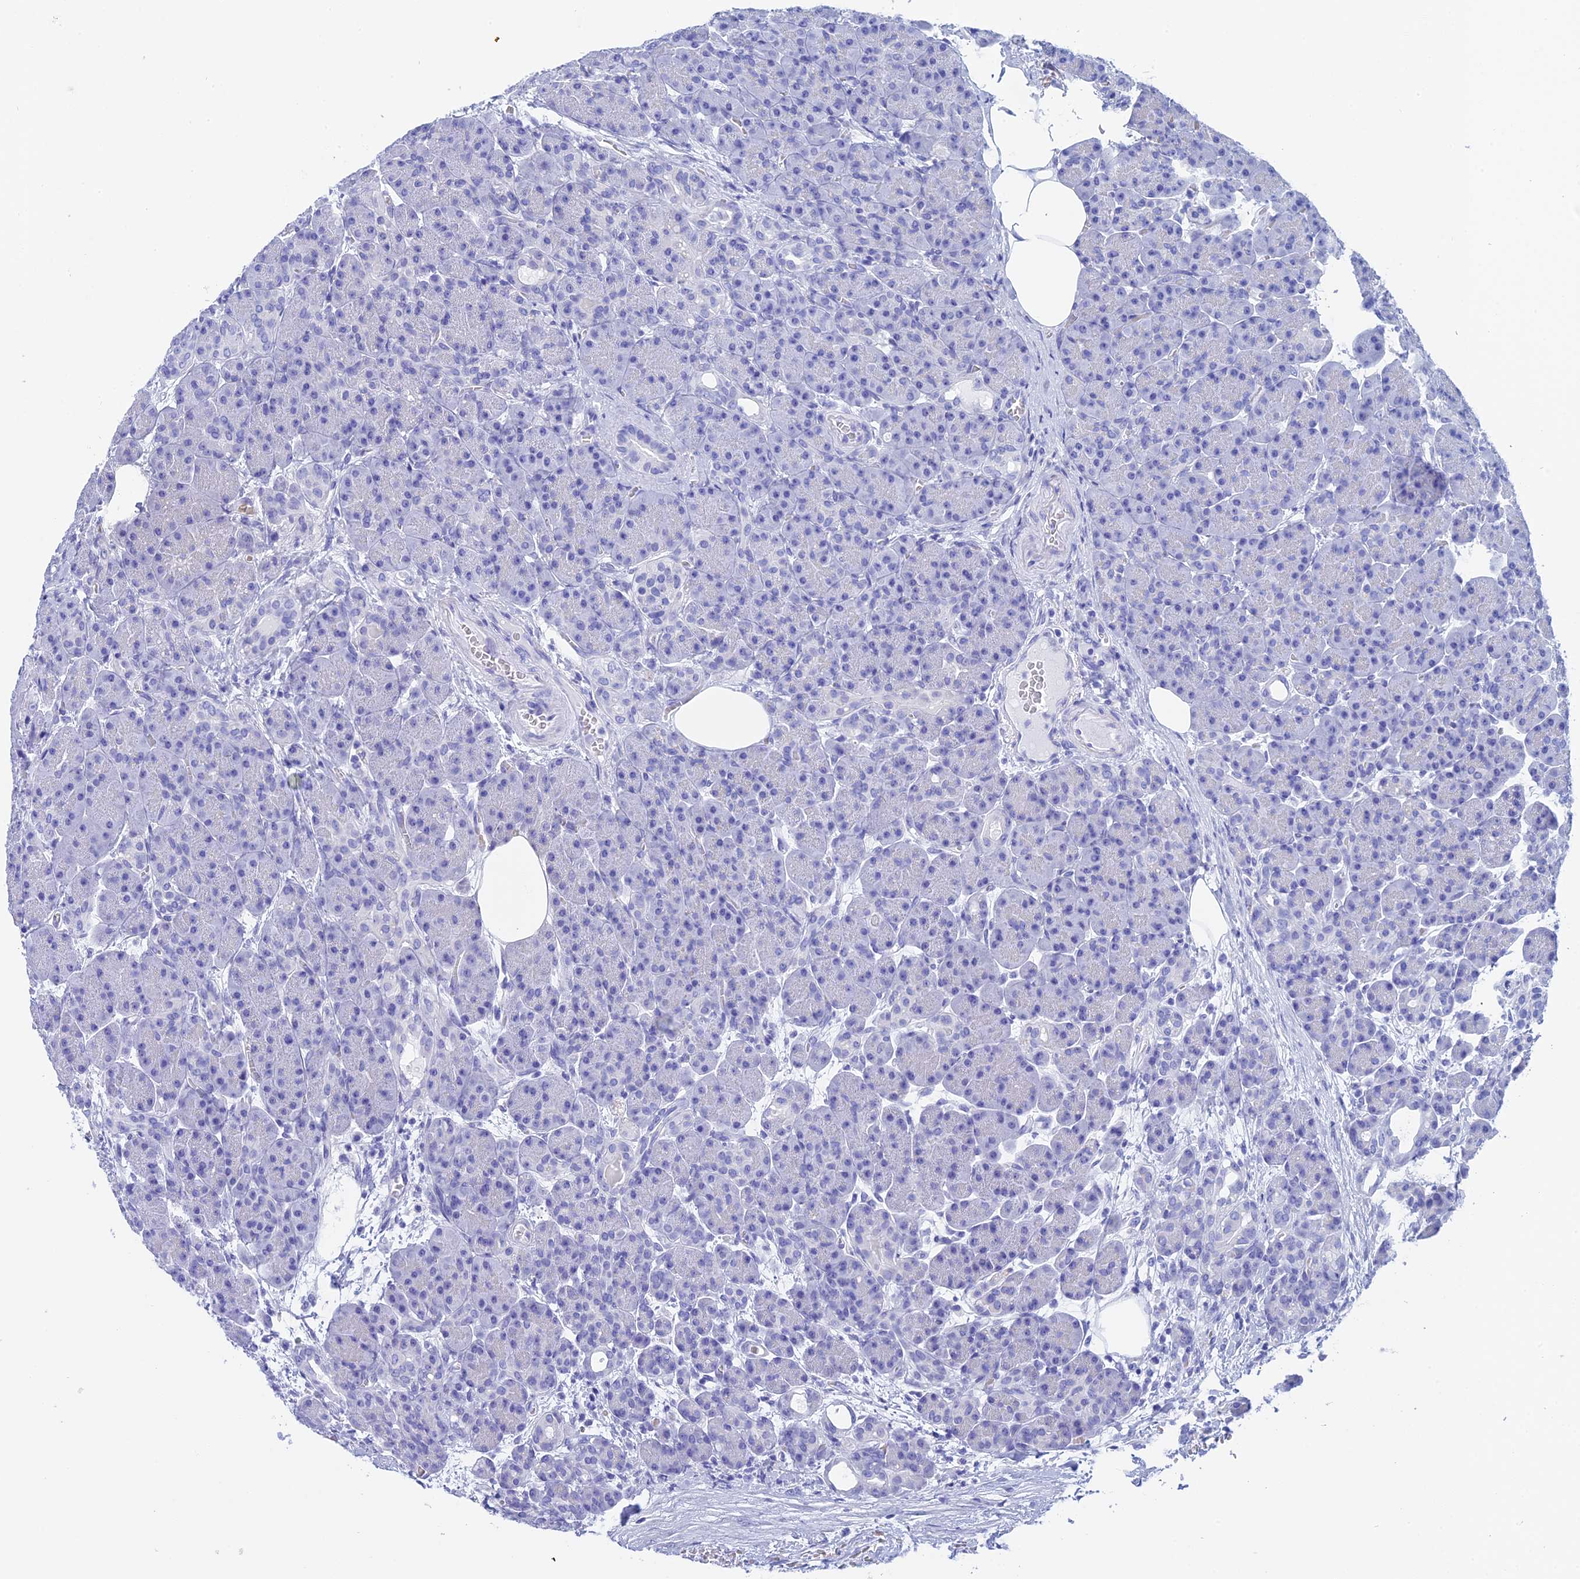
{"staining": {"intensity": "negative", "quantity": "none", "location": "none"}, "tissue": "pancreas", "cell_type": "Exocrine glandular cells", "image_type": "normal", "snomed": [{"axis": "morphology", "description": "Normal tissue, NOS"}, {"axis": "topography", "description": "Pancreas"}], "caption": "DAB immunohistochemical staining of normal pancreas shows no significant positivity in exocrine glandular cells. The staining is performed using DAB brown chromogen with nuclei counter-stained in using hematoxylin.", "gene": "TEX101", "patient": {"sex": "male", "age": 63}}